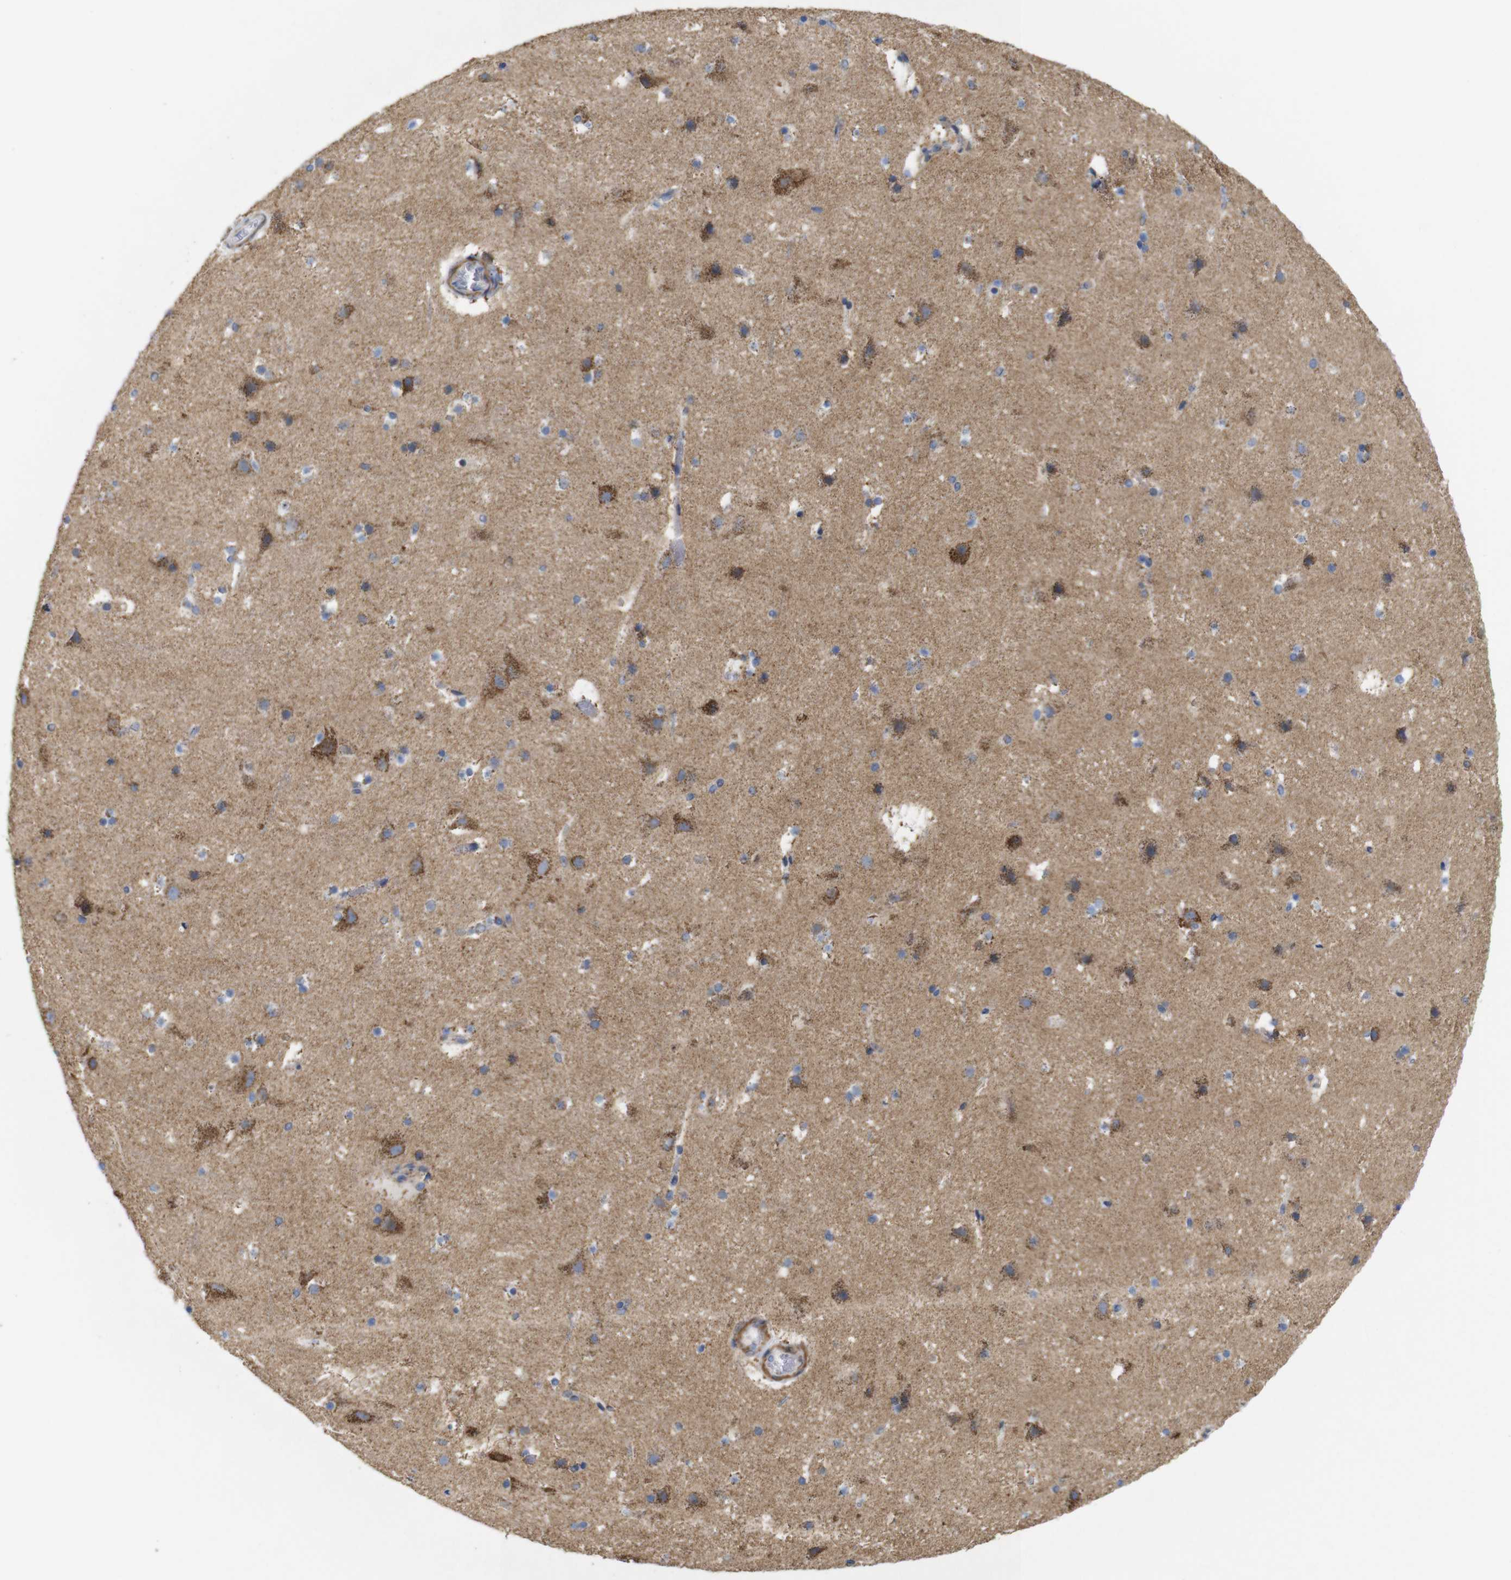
{"staining": {"intensity": "negative", "quantity": "none", "location": "none"}, "tissue": "cerebral cortex", "cell_type": "Endothelial cells", "image_type": "normal", "snomed": [{"axis": "morphology", "description": "Normal tissue, NOS"}, {"axis": "topography", "description": "Cerebral cortex"}], "caption": "IHC photomicrograph of benign cerebral cortex: human cerebral cortex stained with DAB shows no significant protein expression in endothelial cells.", "gene": "FAM171B", "patient": {"sex": "male", "age": 45}}